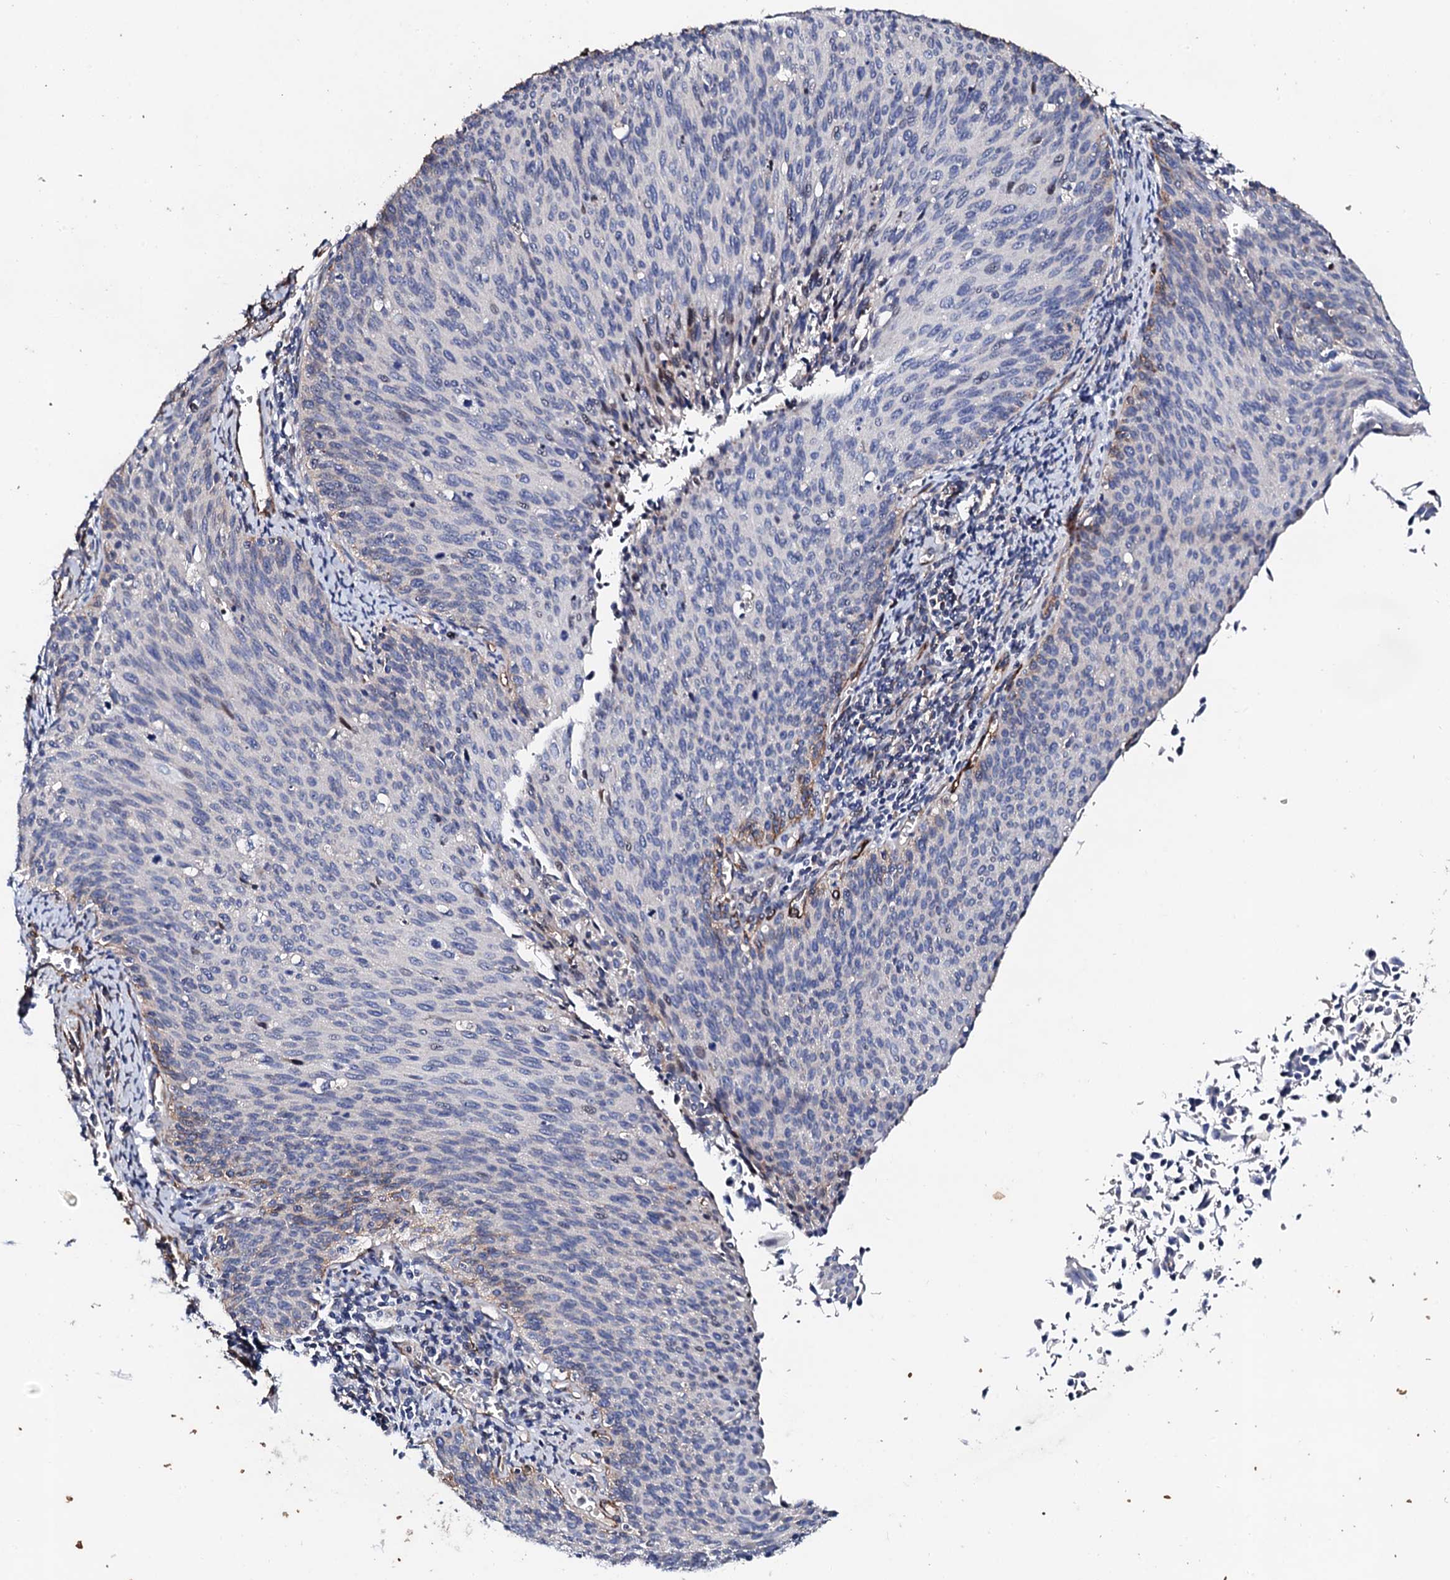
{"staining": {"intensity": "negative", "quantity": "none", "location": "none"}, "tissue": "cervical cancer", "cell_type": "Tumor cells", "image_type": "cancer", "snomed": [{"axis": "morphology", "description": "Squamous cell carcinoma, NOS"}, {"axis": "topography", "description": "Cervix"}], "caption": "Image shows no significant protein positivity in tumor cells of cervical squamous cell carcinoma. Nuclei are stained in blue.", "gene": "DBX1", "patient": {"sex": "female", "age": 55}}